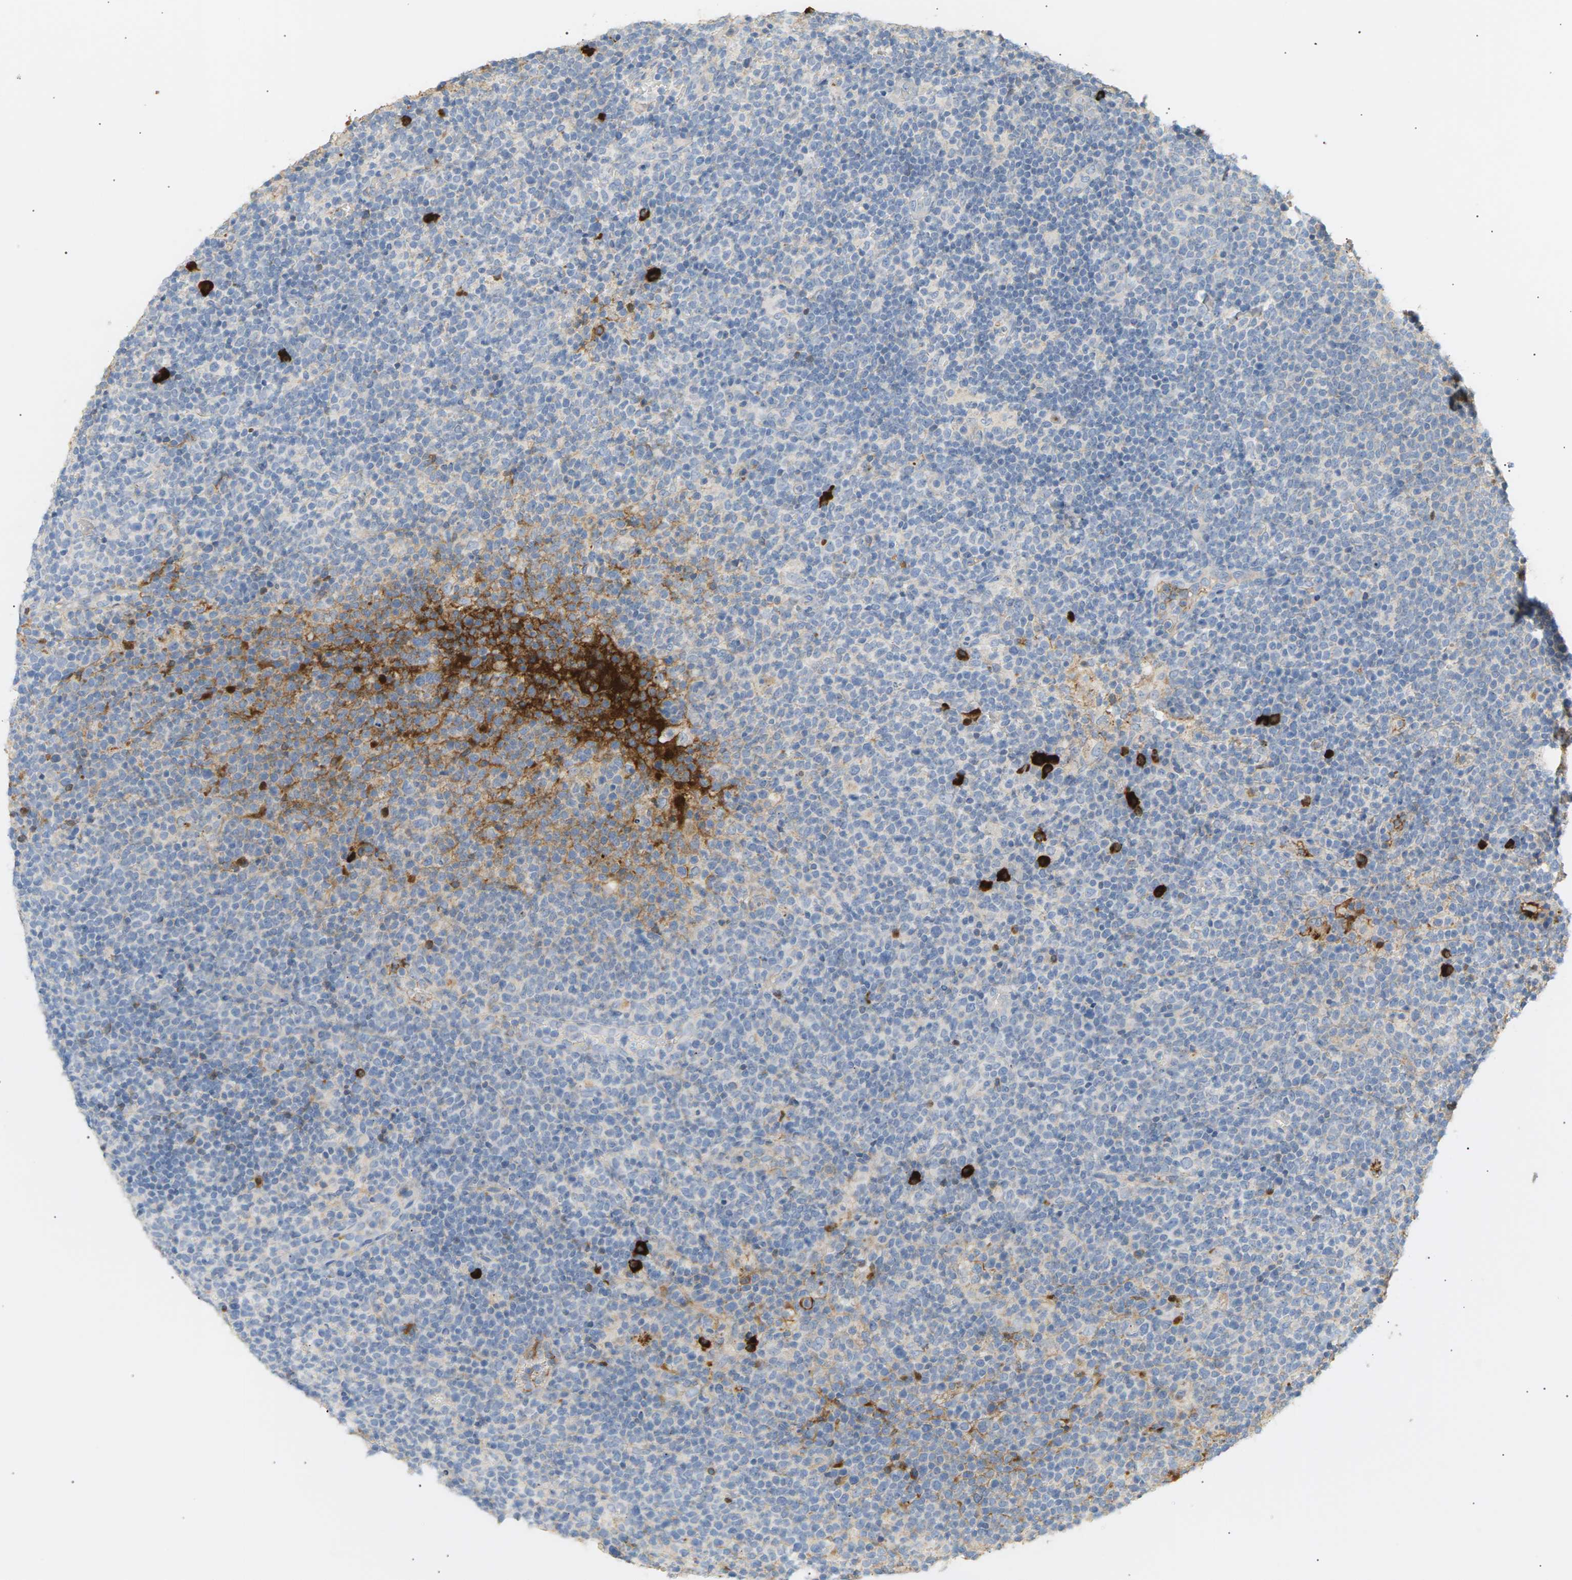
{"staining": {"intensity": "negative", "quantity": "none", "location": "none"}, "tissue": "lymphoma", "cell_type": "Tumor cells", "image_type": "cancer", "snomed": [{"axis": "morphology", "description": "Malignant lymphoma, non-Hodgkin's type, High grade"}, {"axis": "topography", "description": "Lymph node"}], "caption": "The photomicrograph displays no staining of tumor cells in malignant lymphoma, non-Hodgkin's type (high-grade).", "gene": "IGLC3", "patient": {"sex": "male", "age": 61}}